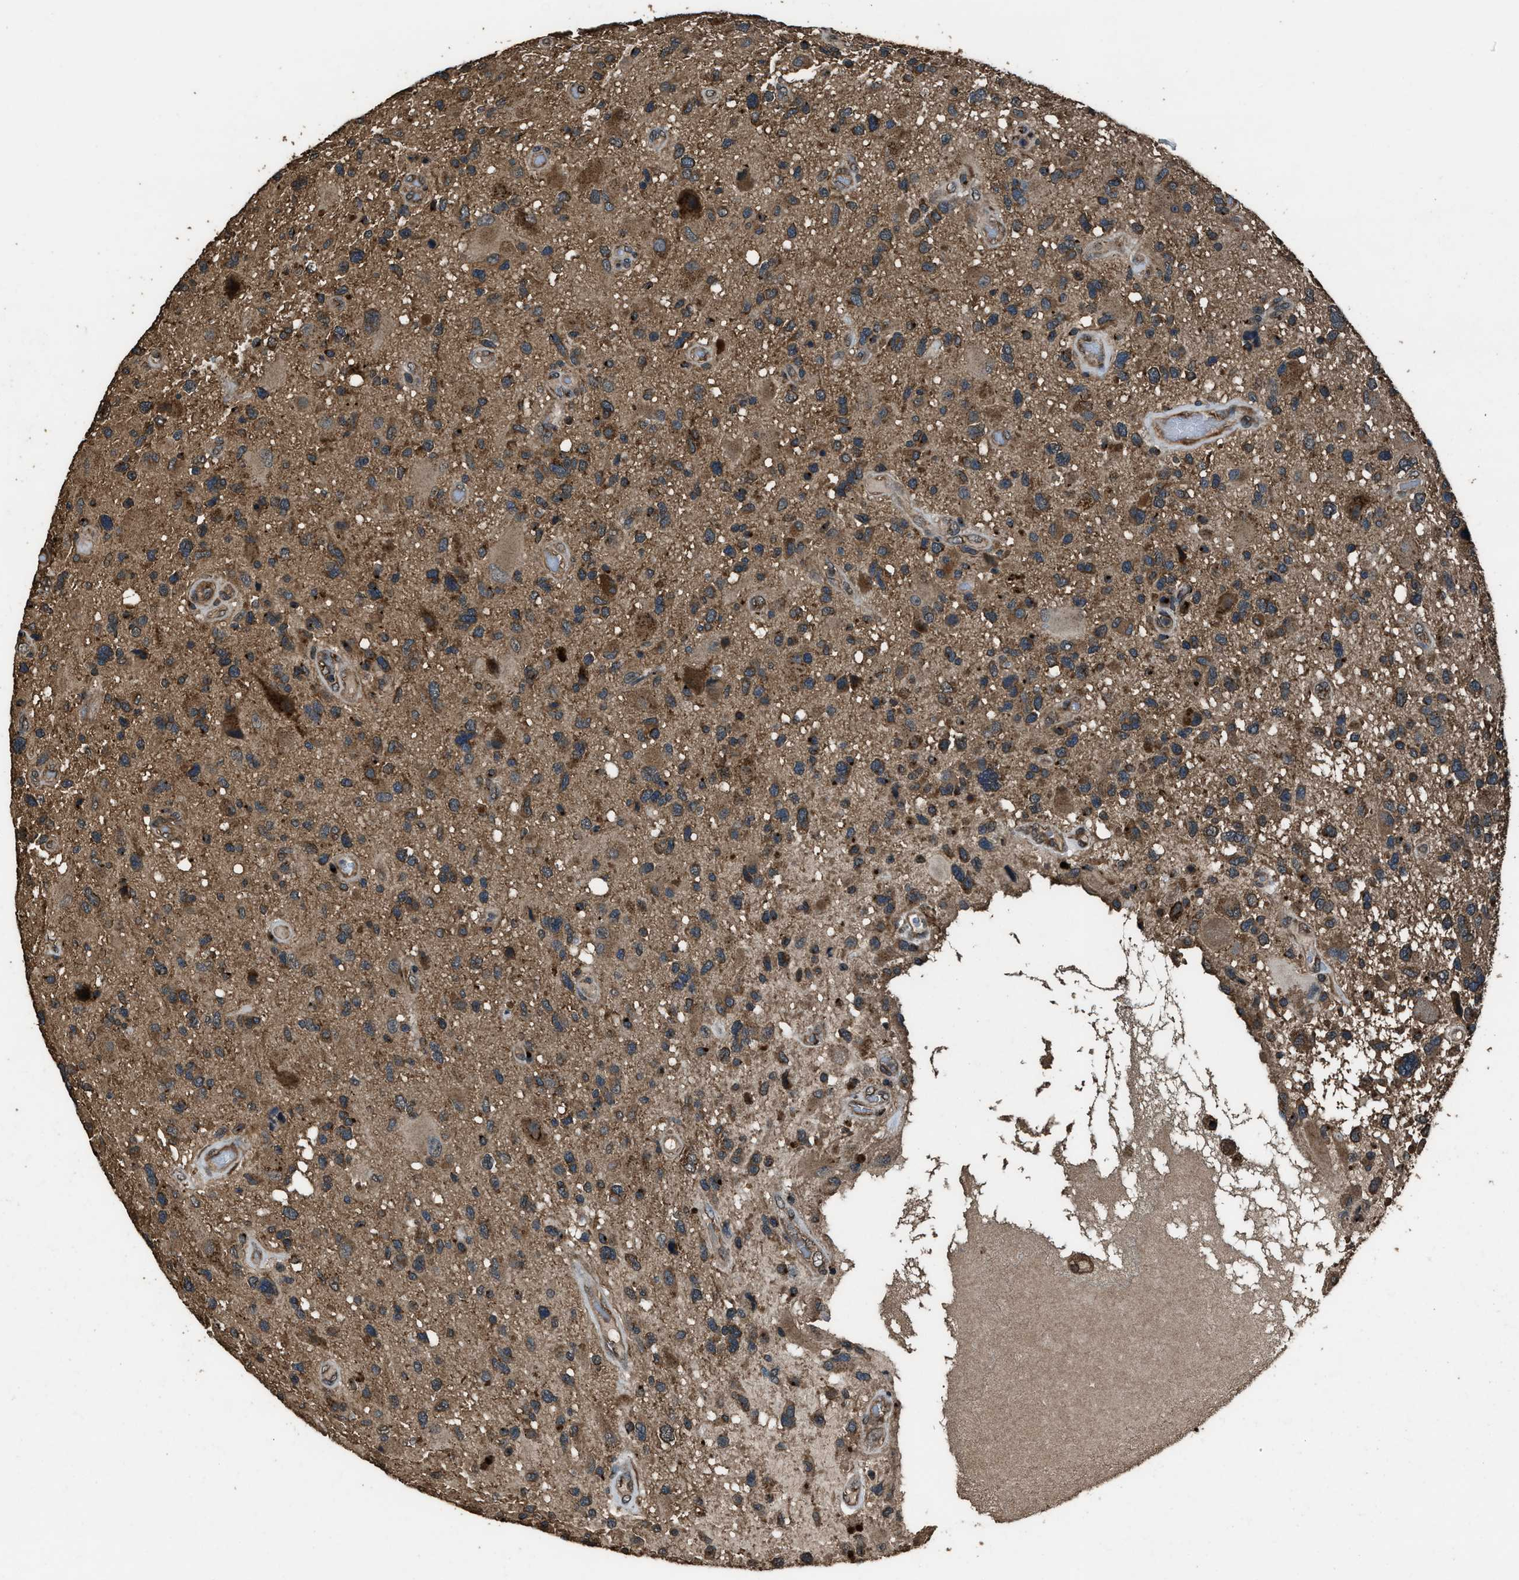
{"staining": {"intensity": "moderate", "quantity": ">75%", "location": "cytoplasmic/membranous"}, "tissue": "glioma", "cell_type": "Tumor cells", "image_type": "cancer", "snomed": [{"axis": "morphology", "description": "Glioma, malignant, High grade"}, {"axis": "topography", "description": "Brain"}], "caption": "Malignant glioma (high-grade) was stained to show a protein in brown. There is medium levels of moderate cytoplasmic/membranous expression in about >75% of tumor cells. Using DAB (3,3'-diaminobenzidine) (brown) and hematoxylin (blue) stains, captured at high magnification using brightfield microscopy.", "gene": "SLC38A10", "patient": {"sex": "male", "age": 33}}